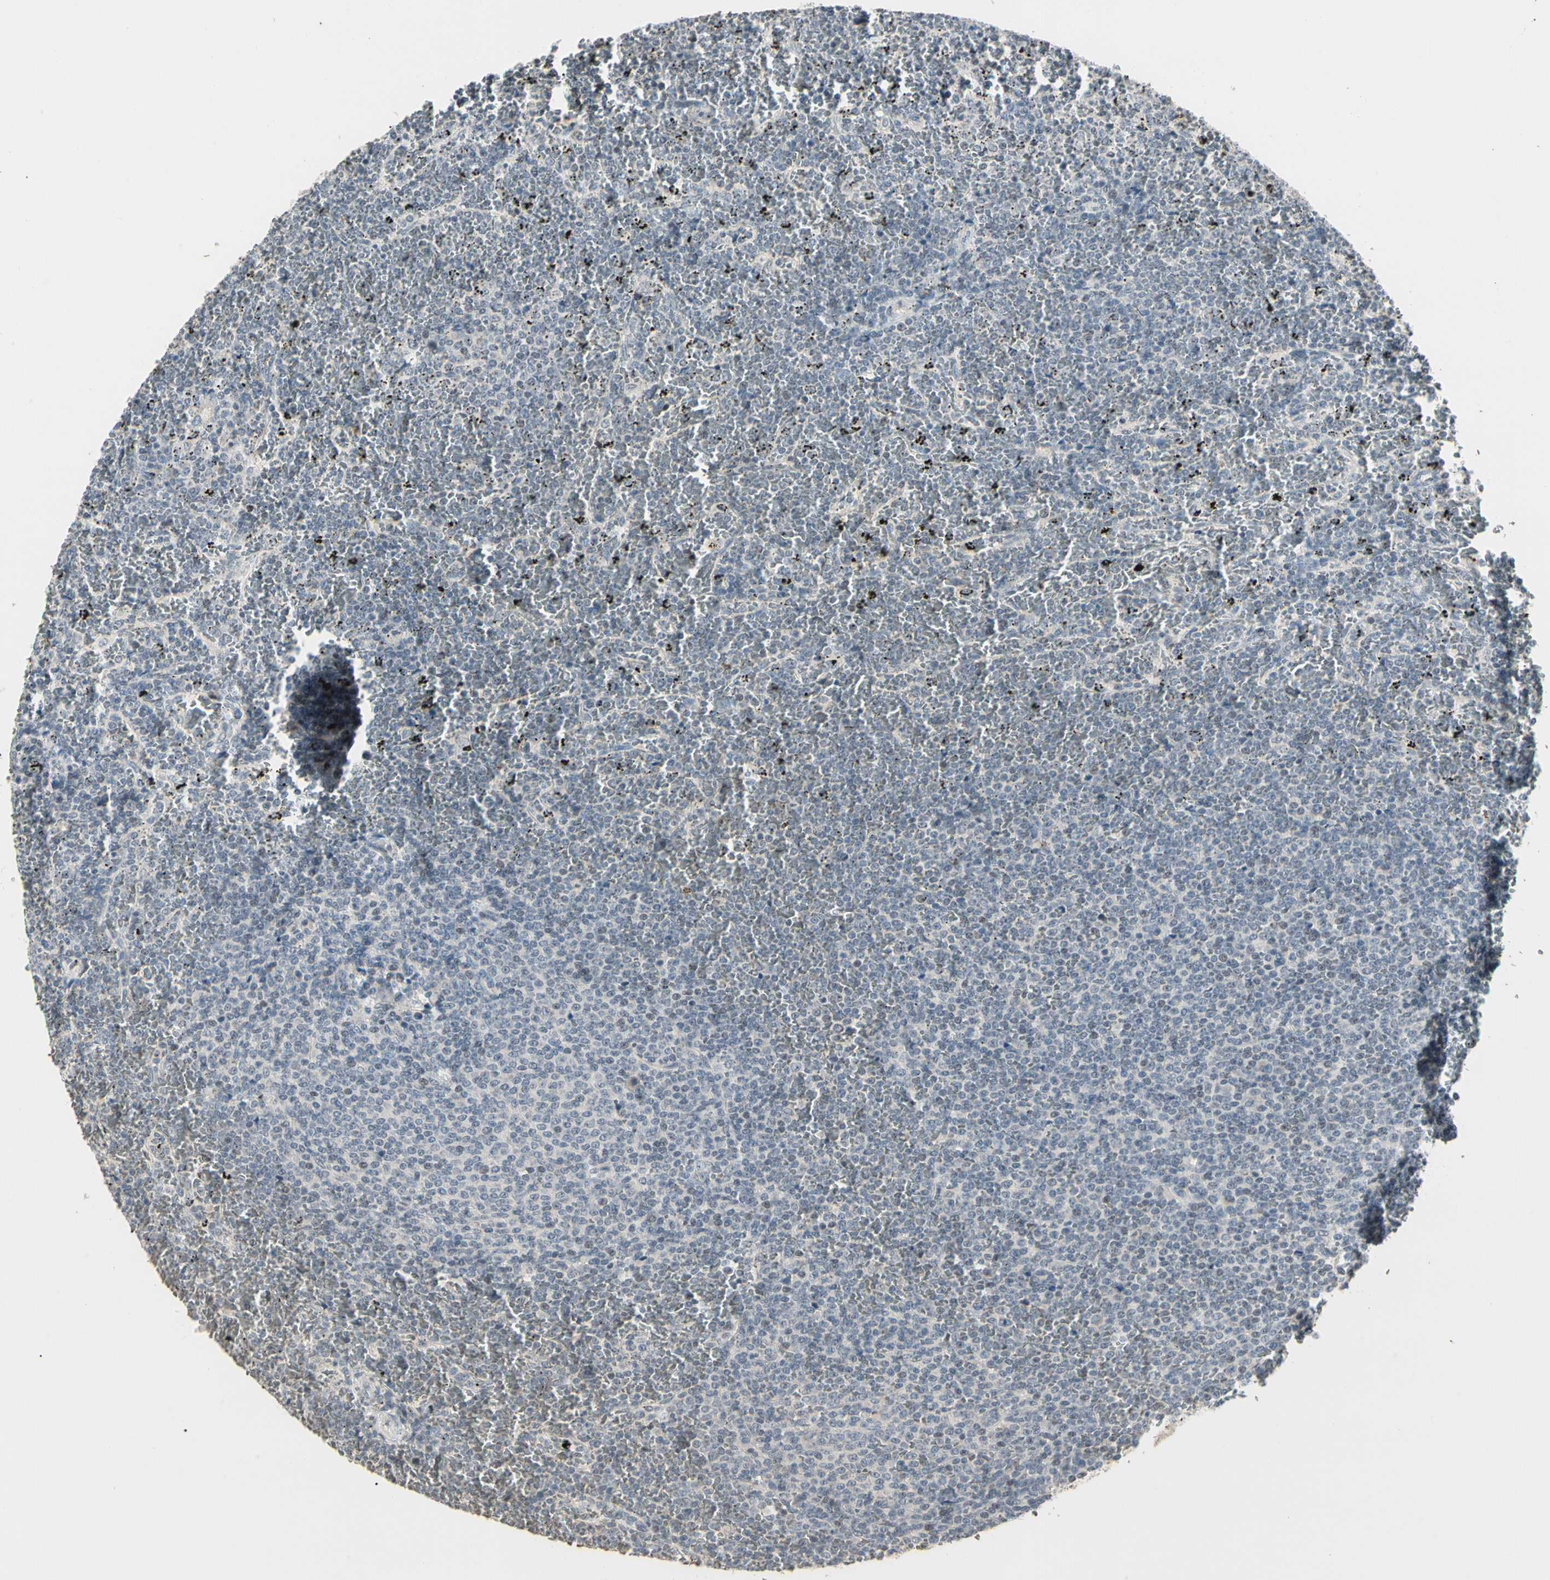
{"staining": {"intensity": "negative", "quantity": "none", "location": "none"}, "tissue": "lymphoma", "cell_type": "Tumor cells", "image_type": "cancer", "snomed": [{"axis": "morphology", "description": "Malignant lymphoma, non-Hodgkin's type, Low grade"}, {"axis": "topography", "description": "Spleen"}], "caption": "Immunohistochemistry image of neoplastic tissue: malignant lymphoma, non-Hodgkin's type (low-grade) stained with DAB (3,3'-diaminobenzidine) shows no significant protein expression in tumor cells. (Brightfield microscopy of DAB IHC at high magnification).", "gene": "GREM1", "patient": {"sex": "female", "age": 77}}